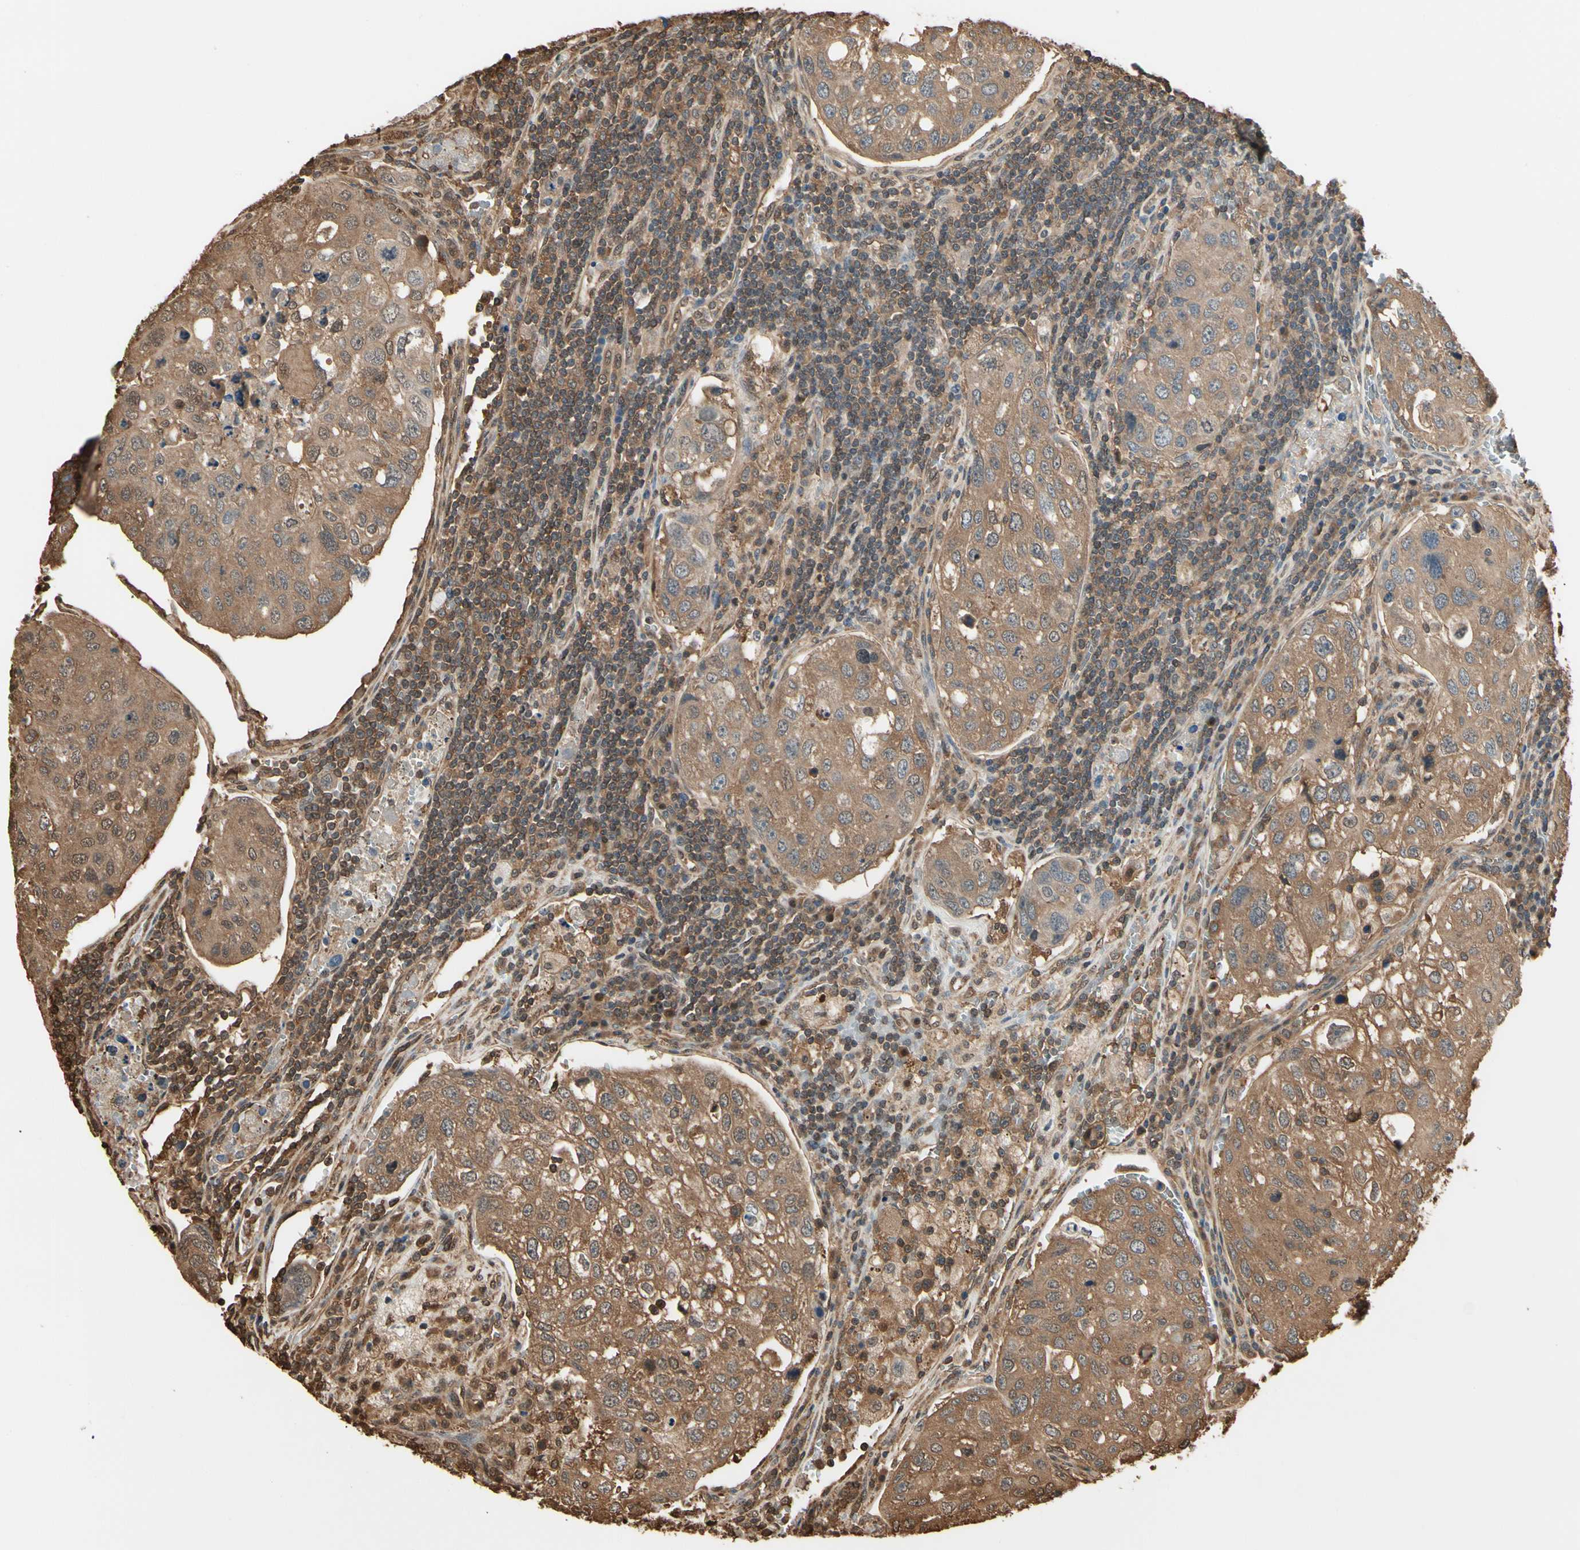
{"staining": {"intensity": "moderate", "quantity": ">75%", "location": "cytoplasmic/membranous"}, "tissue": "urothelial cancer", "cell_type": "Tumor cells", "image_type": "cancer", "snomed": [{"axis": "morphology", "description": "Urothelial carcinoma, High grade"}, {"axis": "topography", "description": "Lymph node"}, {"axis": "topography", "description": "Urinary bladder"}], "caption": "Immunohistochemical staining of human urothelial carcinoma (high-grade) displays medium levels of moderate cytoplasmic/membranous protein positivity in about >75% of tumor cells.", "gene": "YWHAE", "patient": {"sex": "male", "age": 51}}